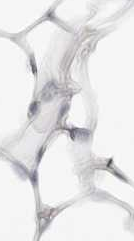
{"staining": {"intensity": "negative", "quantity": "none", "location": "none"}, "tissue": "adipose tissue", "cell_type": "Adipocytes", "image_type": "normal", "snomed": [{"axis": "morphology", "description": "Normal tissue, NOS"}, {"axis": "topography", "description": "Breast"}], "caption": "High power microscopy image of an immunohistochemistry image of benign adipose tissue, revealing no significant positivity in adipocytes. The staining is performed using DAB brown chromogen with nuclei counter-stained in using hematoxylin.", "gene": "RNASET2", "patient": {"sex": "female", "age": 23}}